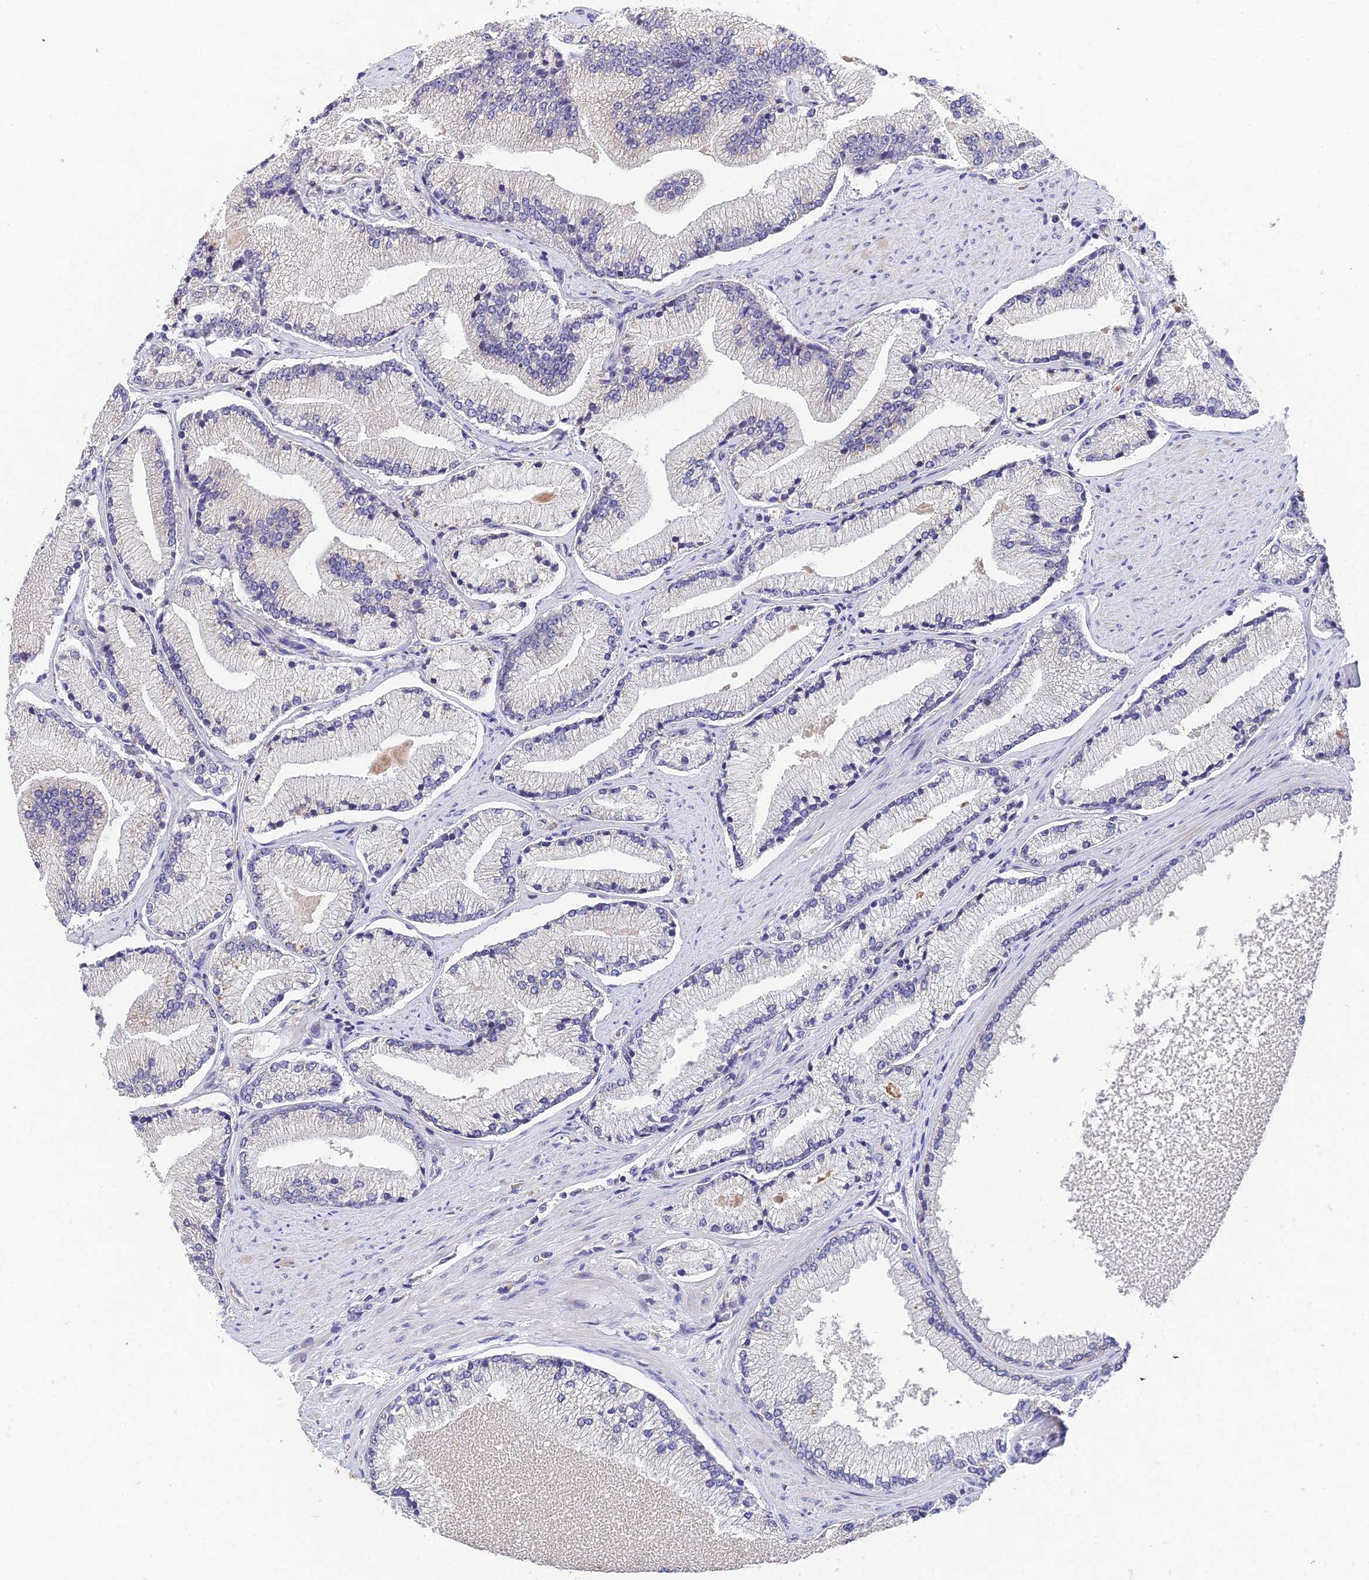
{"staining": {"intensity": "negative", "quantity": "none", "location": "none"}, "tissue": "prostate cancer", "cell_type": "Tumor cells", "image_type": "cancer", "snomed": [{"axis": "morphology", "description": "Adenocarcinoma, High grade"}, {"axis": "topography", "description": "Prostate"}], "caption": "Prostate cancer (adenocarcinoma (high-grade)) was stained to show a protein in brown. There is no significant positivity in tumor cells.", "gene": "ADAMTS13", "patient": {"sex": "male", "age": 67}}